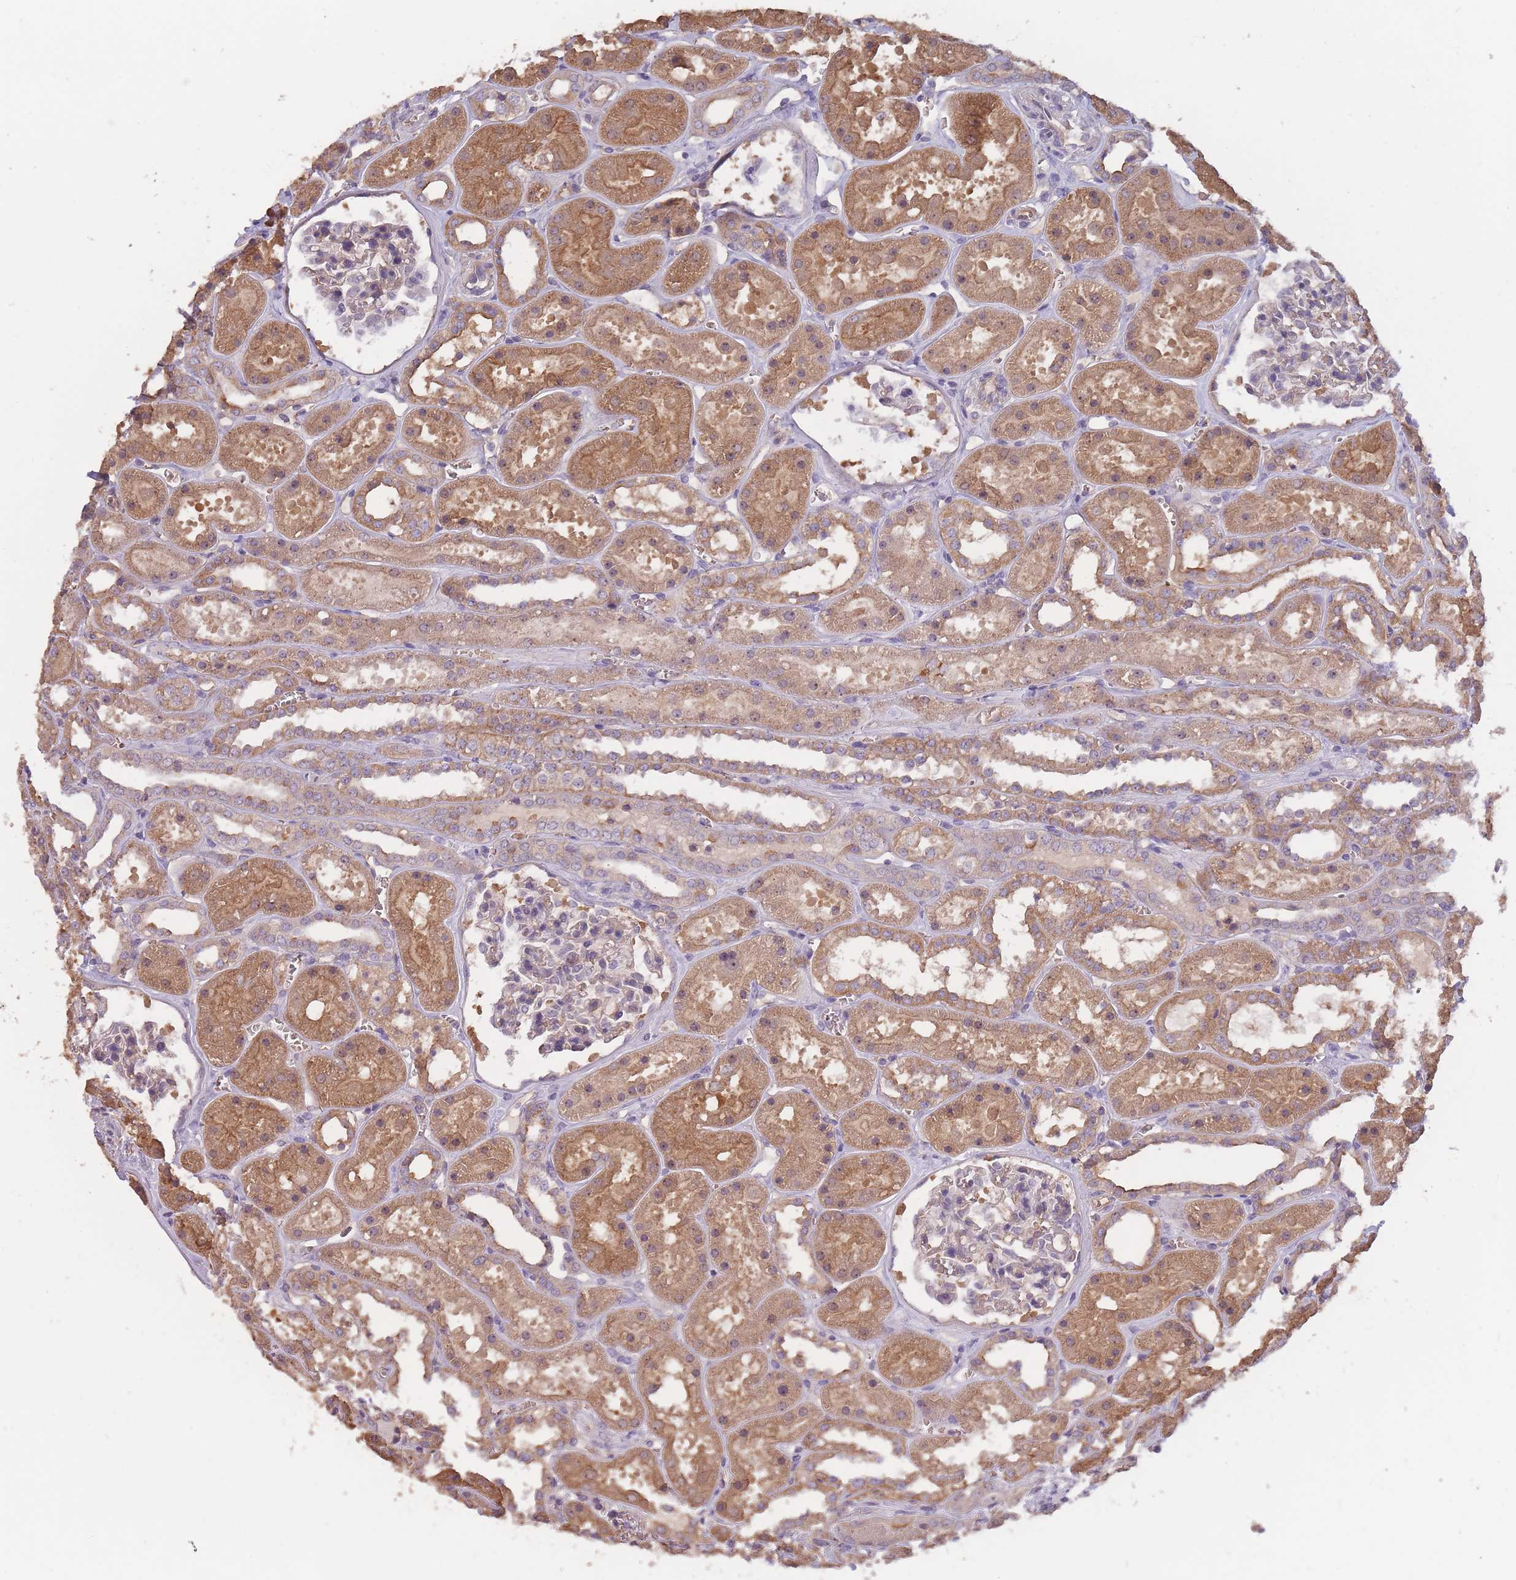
{"staining": {"intensity": "negative", "quantity": "none", "location": "none"}, "tissue": "kidney", "cell_type": "Cells in glomeruli", "image_type": "normal", "snomed": [{"axis": "morphology", "description": "Normal tissue, NOS"}, {"axis": "topography", "description": "Kidney"}], "caption": "The micrograph reveals no staining of cells in glomeruli in benign kidney.", "gene": "KIAA1755", "patient": {"sex": "female", "age": 41}}